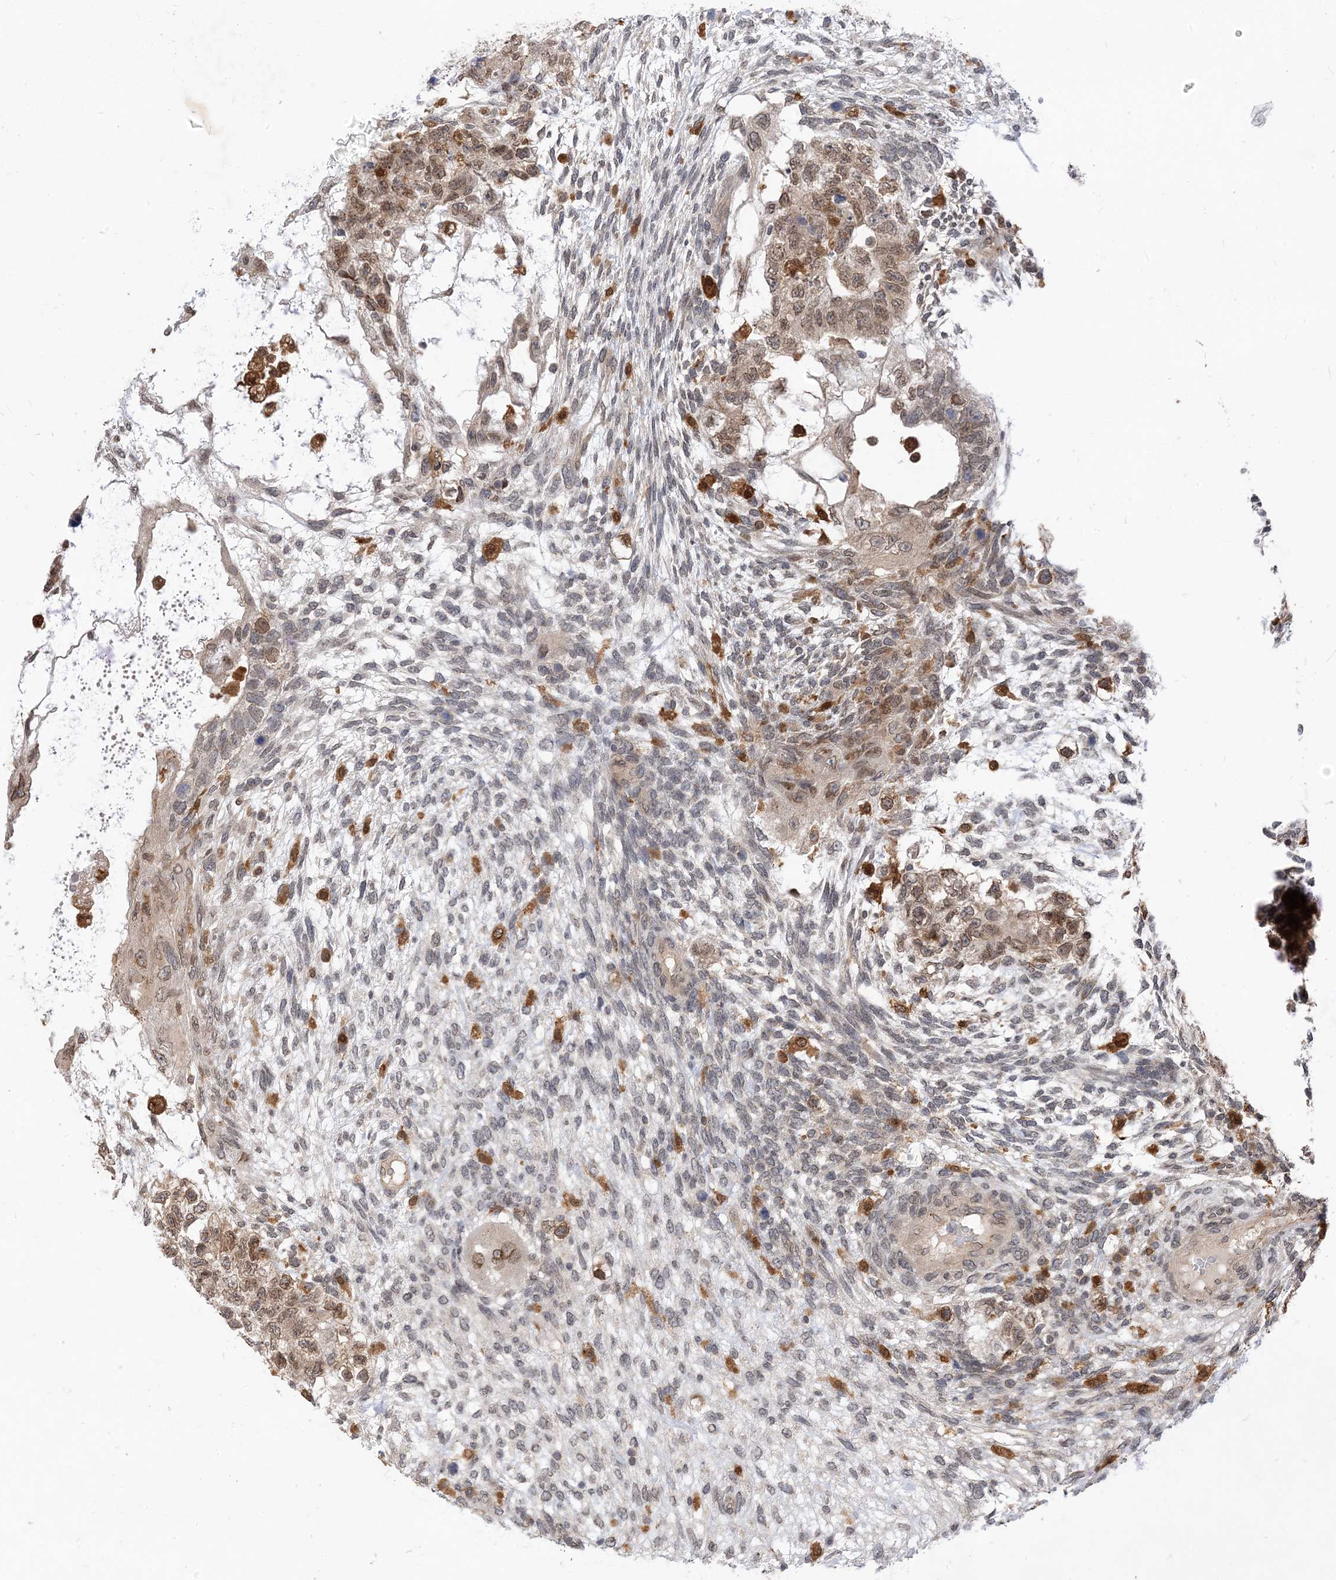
{"staining": {"intensity": "moderate", "quantity": ">75%", "location": "cytoplasmic/membranous,nuclear"}, "tissue": "testis cancer", "cell_type": "Tumor cells", "image_type": "cancer", "snomed": [{"axis": "morphology", "description": "Normal tissue, NOS"}, {"axis": "morphology", "description": "Carcinoma, Embryonal, NOS"}, {"axis": "topography", "description": "Testis"}], "caption": "High-magnification brightfield microscopy of embryonal carcinoma (testis) stained with DAB (3,3'-diaminobenzidine) (brown) and counterstained with hematoxylin (blue). tumor cells exhibit moderate cytoplasmic/membranous and nuclear positivity is present in approximately>75% of cells.", "gene": "NAGK", "patient": {"sex": "male", "age": 36}}